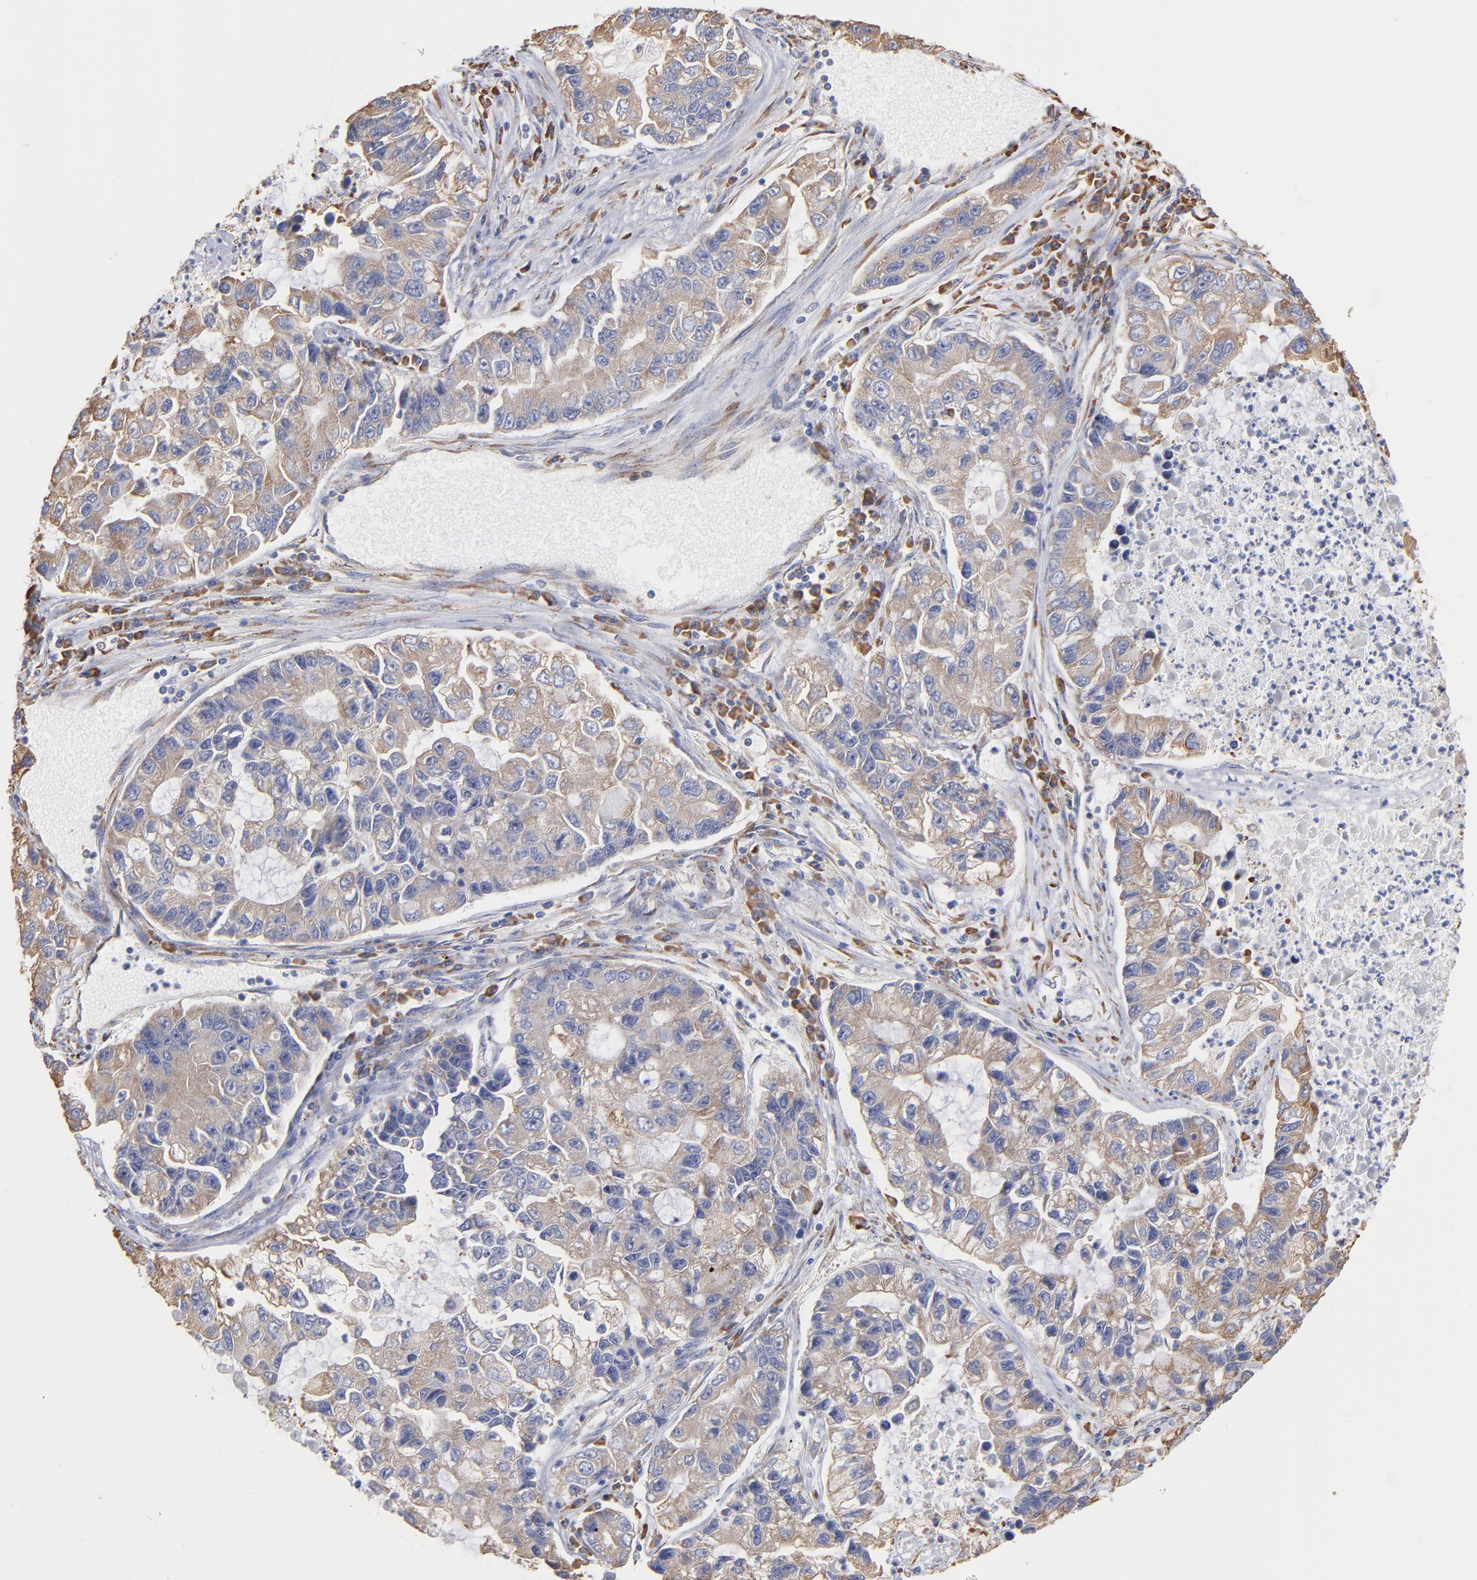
{"staining": {"intensity": "weak", "quantity": ">75%", "location": "cytoplasmic/membranous"}, "tissue": "lung cancer", "cell_type": "Tumor cells", "image_type": "cancer", "snomed": [{"axis": "morphology", "description": "Adenocarcinoma, NOS"}, {"axis": "topography", "description": "Lung"}], "caption": "Human adenocarcinoma (lung) stained with a protein marker exhibits weak staining in tumor cells.", "gene": "RPL9", "patient": {"sex": "female", "age": 51}}